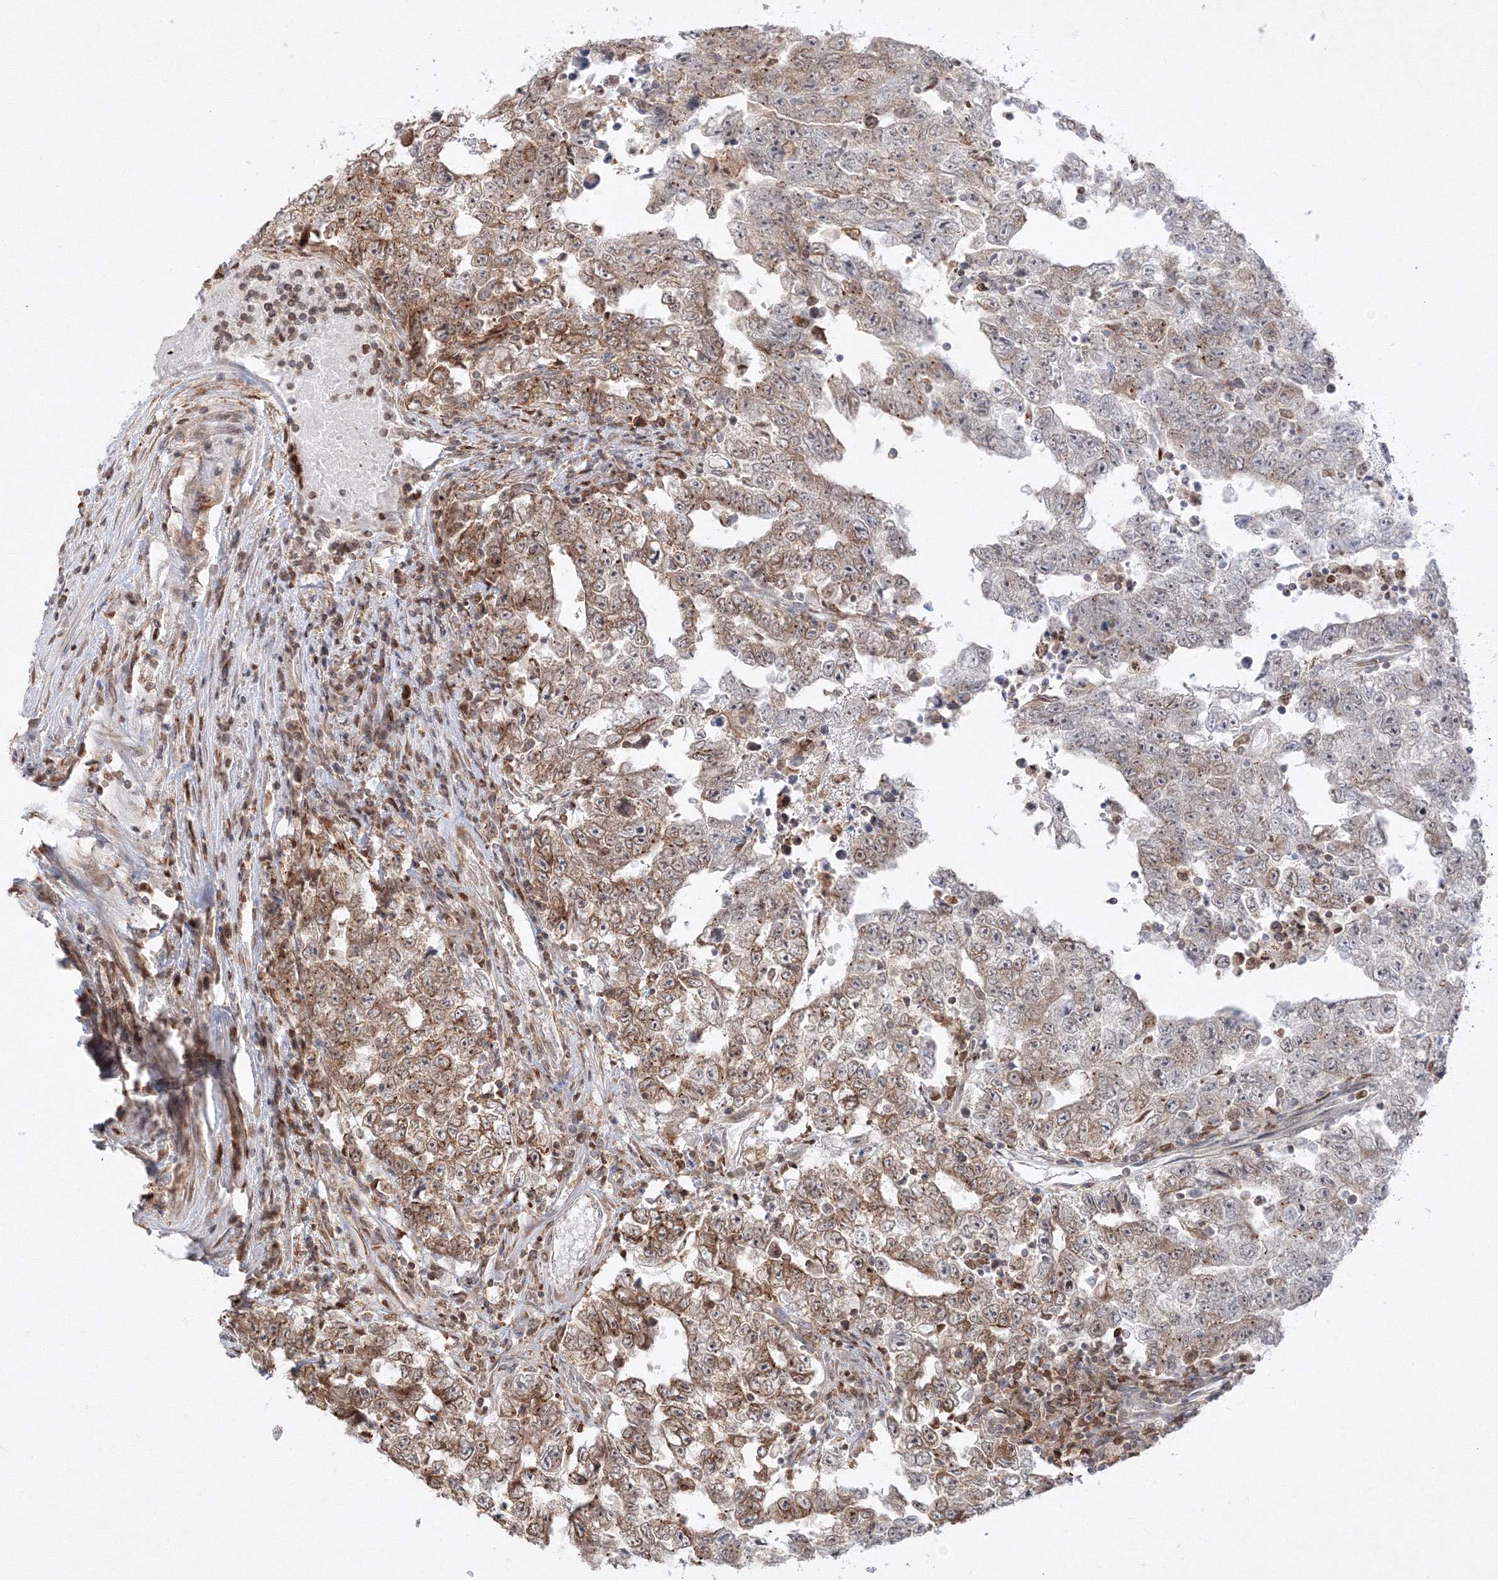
{"staining": {"intensity": "moderate", "quantity": "25%-75%", "location": "cytoplasmic/membranous"}, "tissue": "testis cancer", "cell_type": "Tumor cells", "image_type": "cancer", "snomed": [{"axis": "morphology", "description": "Carcinoma, Embryonal, NOS"}, {"axis": "topography", "description": "Testis"}], "caption": "A brown stain labels moderate cytoplasmic/membranous expression of a protein in human testis cancer (embryonal carcinoma) tumor cells. (Brightfield microscopy of DAB IHC at high magnification).", "gene": "TMEM50B", "patient": {"sex": "male", "age": 25}}